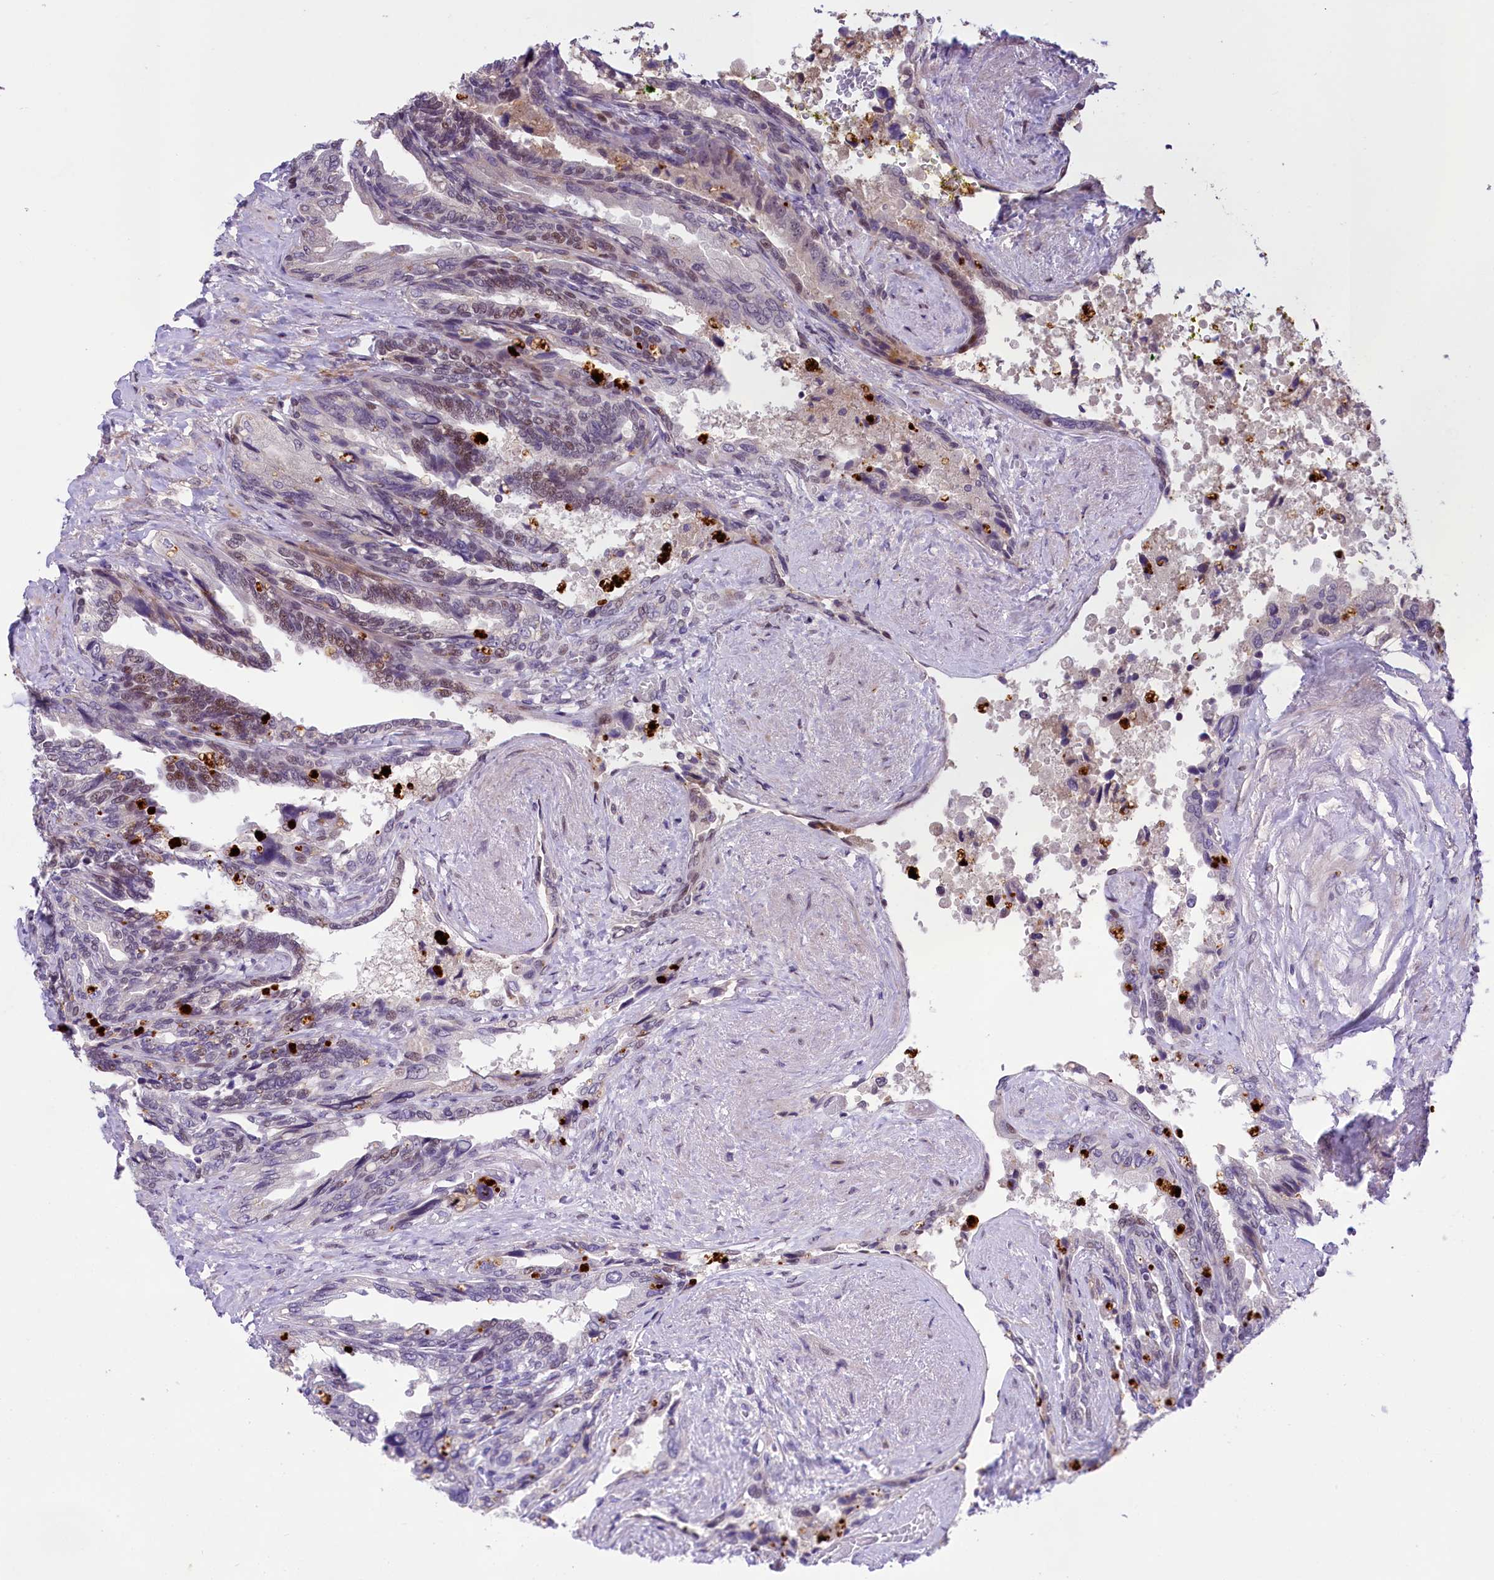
{"staining": {"intensity": "moderate", "quantity": "<25%", "location": "cytoplasmic/membranous,nuclear"}, "tissue": "seminal vesicle", "cell_type": "Glandular cells", "image_type": "normal", "snomed": [{"axis": "morphology", "description": "Normal tissue, NOS"}, {"axis": "topography", "description": "Seminal veicle"}, {"axis": "topography", "description": "Peripheral nerve tissue"}], "caption": "The photomicrograph displays staining of unremarkable seminal vesicle, revealing moderate cytoplasmic/membranous,nuclear protein staining (brown color) within glandular cells.", "gene": "FBXO45", "patient": {"sex": "male", "age": 60}}